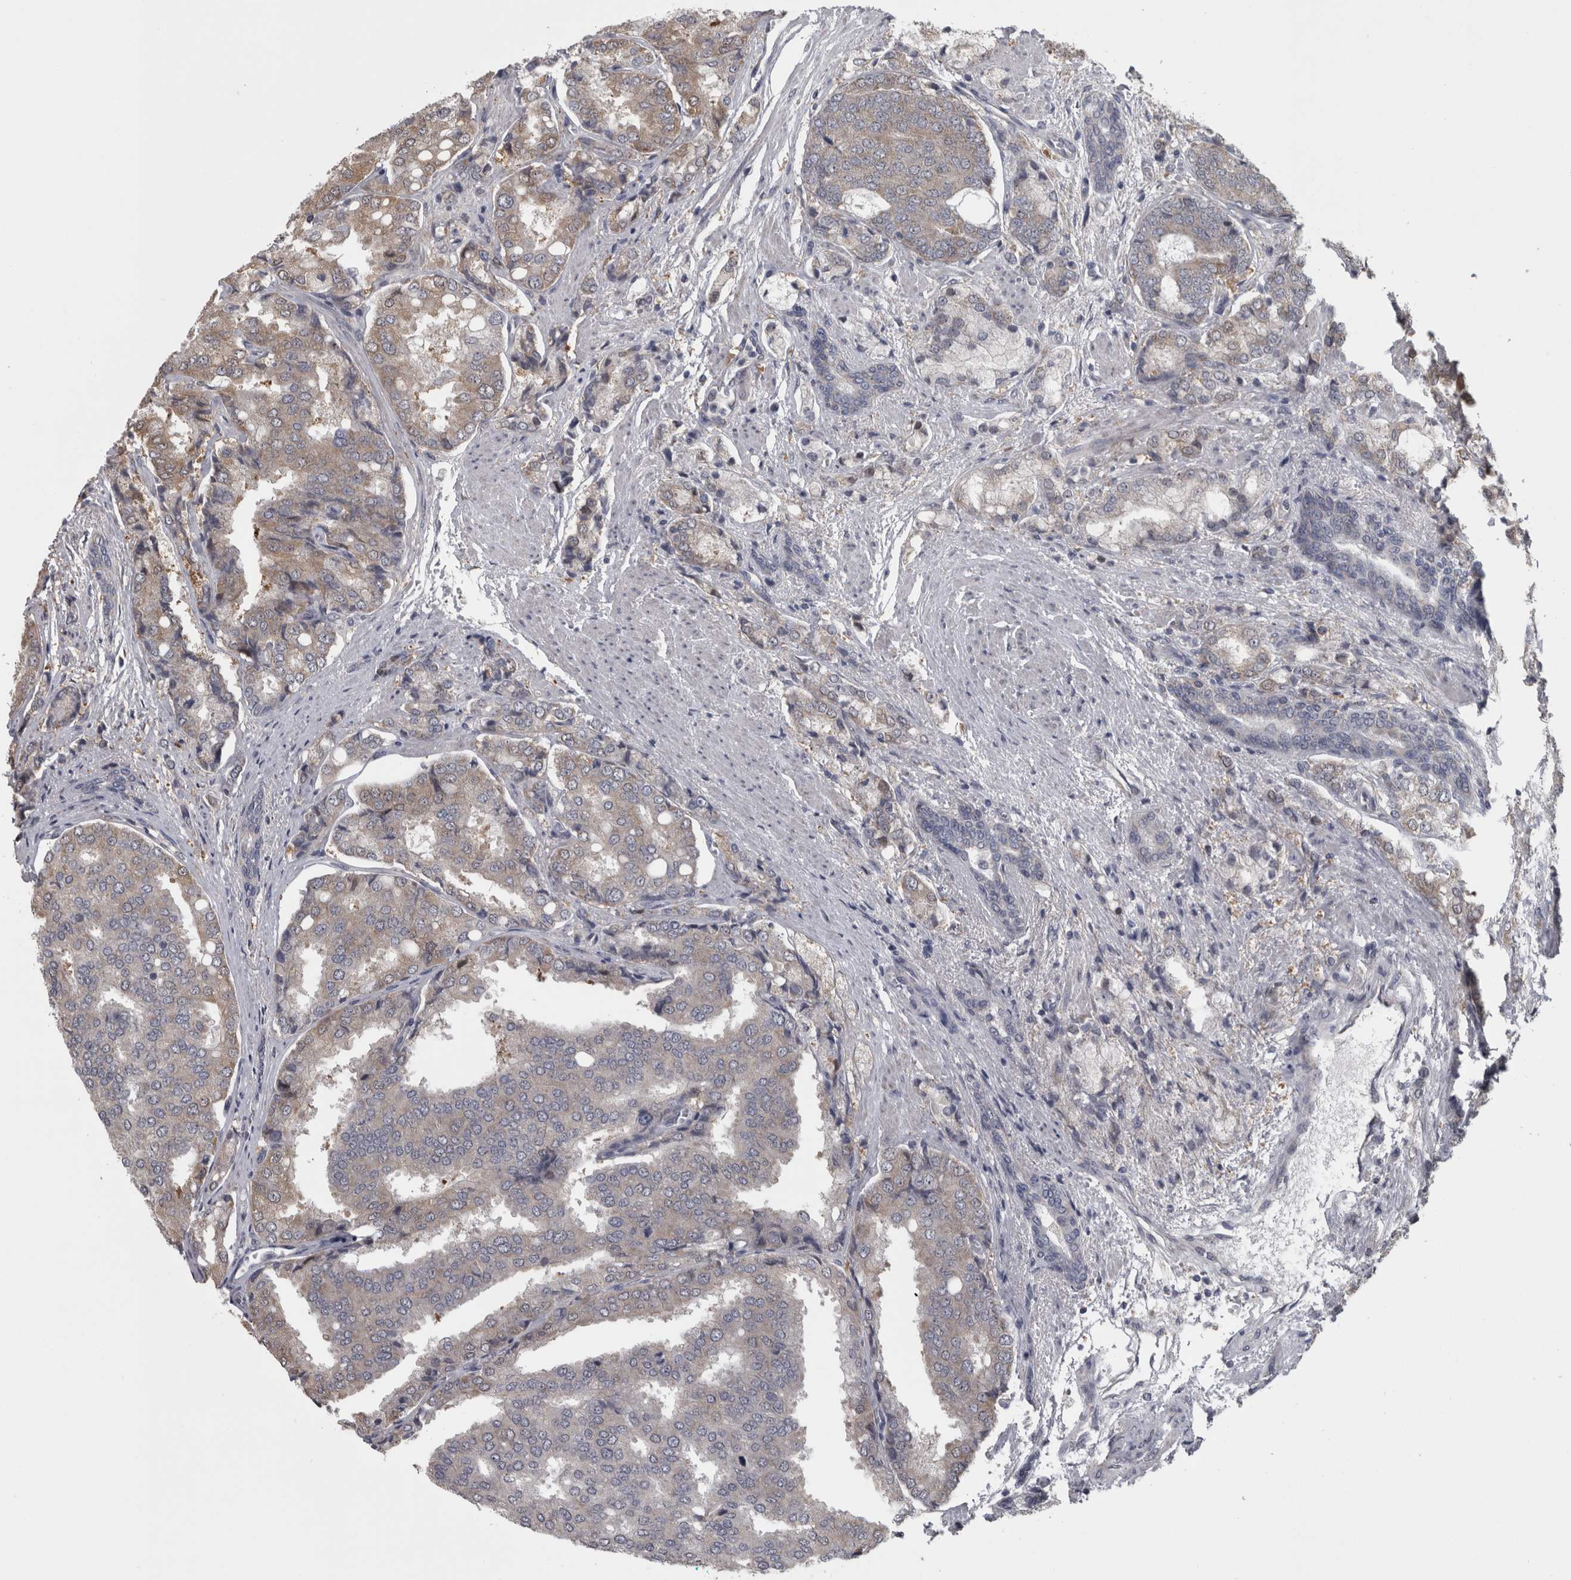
{"staining": {"intensity": "weak", "quantity": "25%-75%", "location": "cytoplasmic/membranous"}, "tissue": "prostate cancer", "cell_type": "Tumor cells", "image_type": "cancer", "snomed": [{"axis": "morphology", "description": "Adenocarcinoma, High grade"}, {"axis": "topography", "description": "Prostate"}], "caption": "Prostate cancer (adenocarcinoma (high-grade)) stained with IHC exhibits weak cytoplasmic/membranous positivity in about 25%-75% of tumor cells.", "gene": "DBT", "patient": {"sex": "male", "age": 50}}